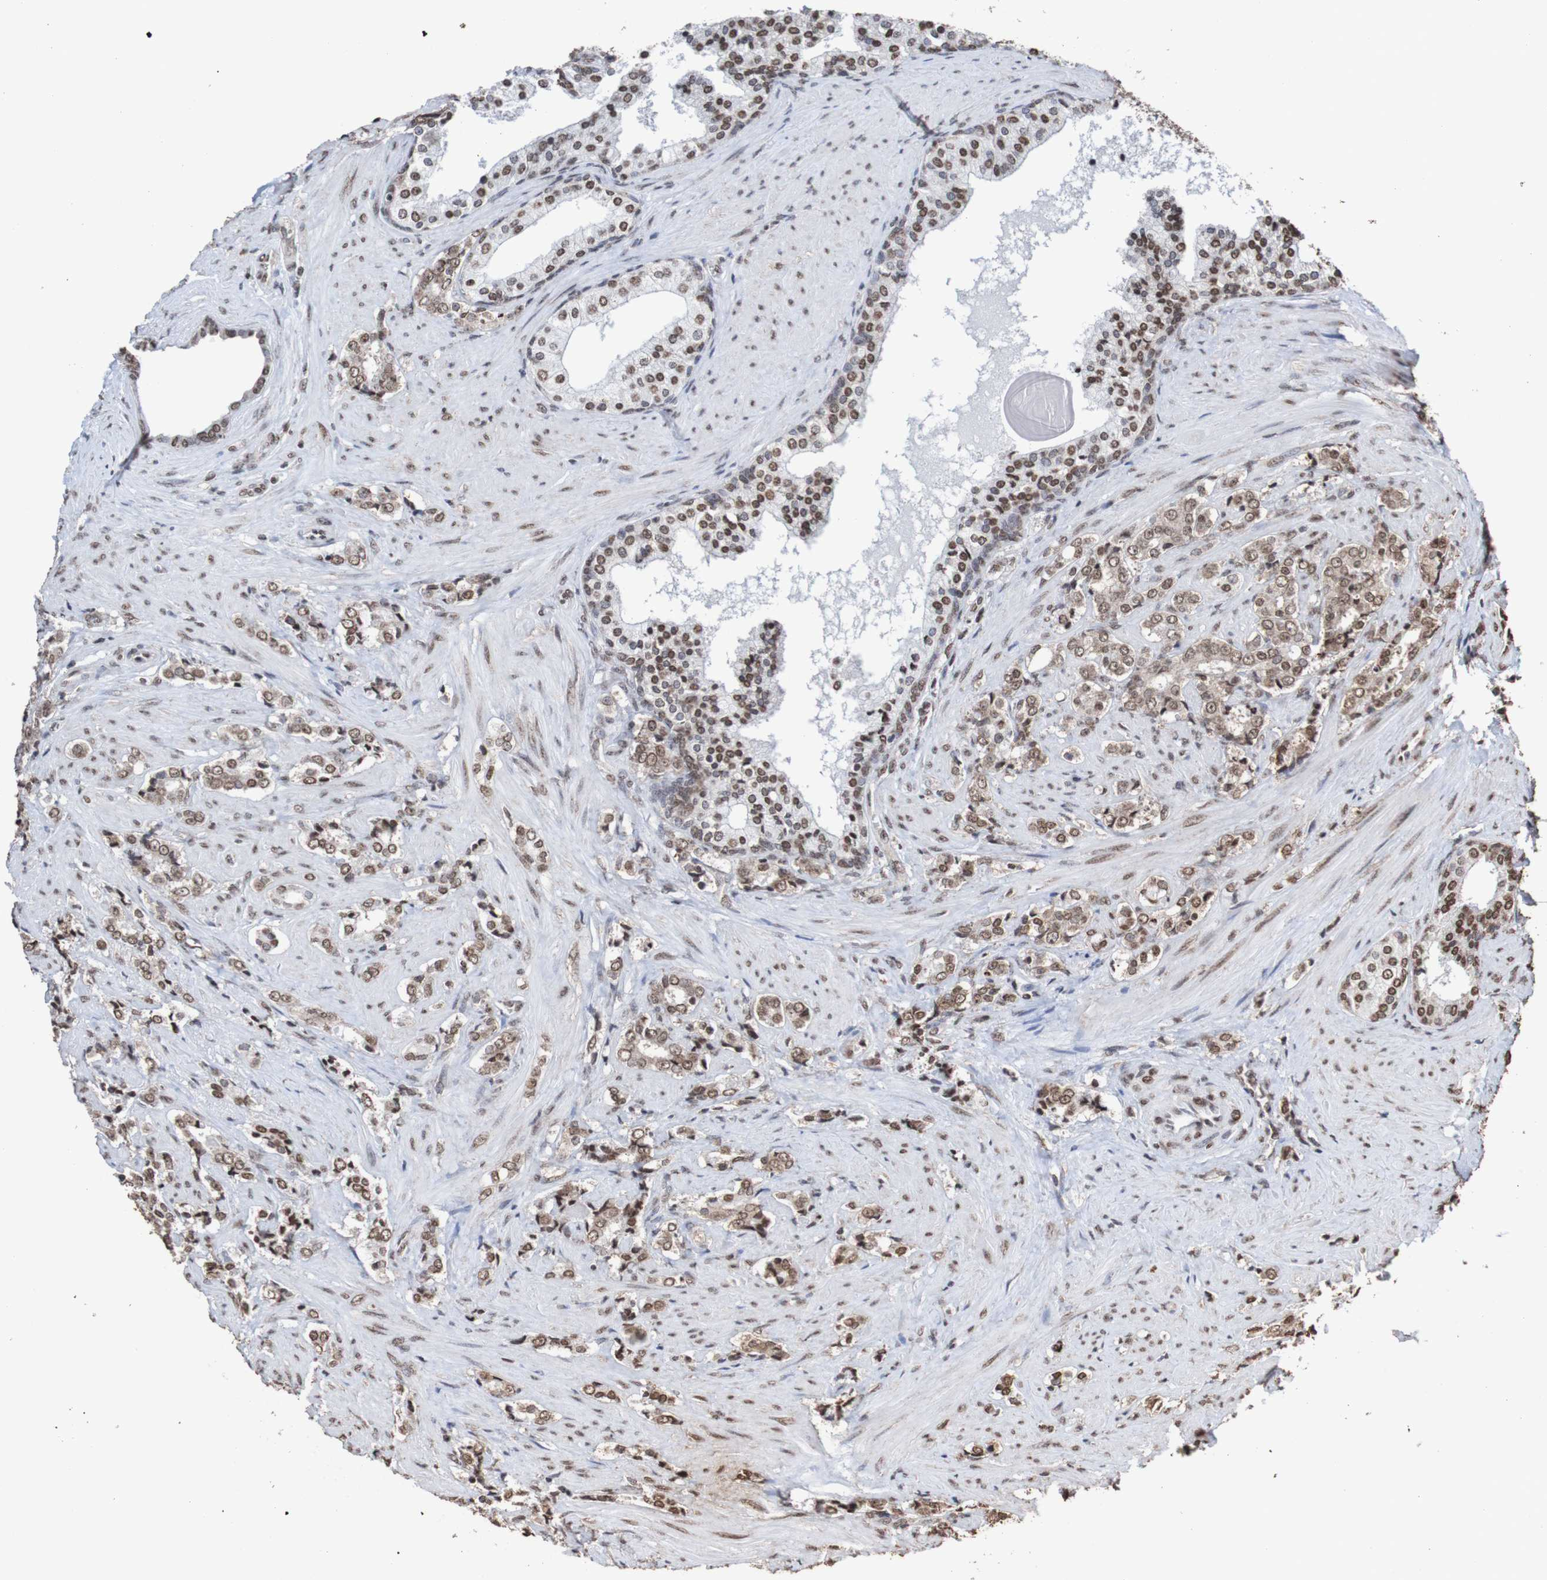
{"staining": {"intensity": "moderate", "quantity": ">75%", "location": "nuclear"}, "tissue": "prostate cancer", "cell_type": "Tumor cells", "image_type": "cancer", "snomed": [{"axis": "morphology", "description": "Adenocarcinoma, Low grade"}, {"axis": "topography", "description": "Prostate"}], "caption": "Immunohistochemical staining of human prostate cancer (adenocarcinoma (low-grade)) demonstrates moderate nuclear protein staining in approximately >75% of tumor cells.", "gene": "GFI1", "patient": {"sex": "male", "age": 60}}